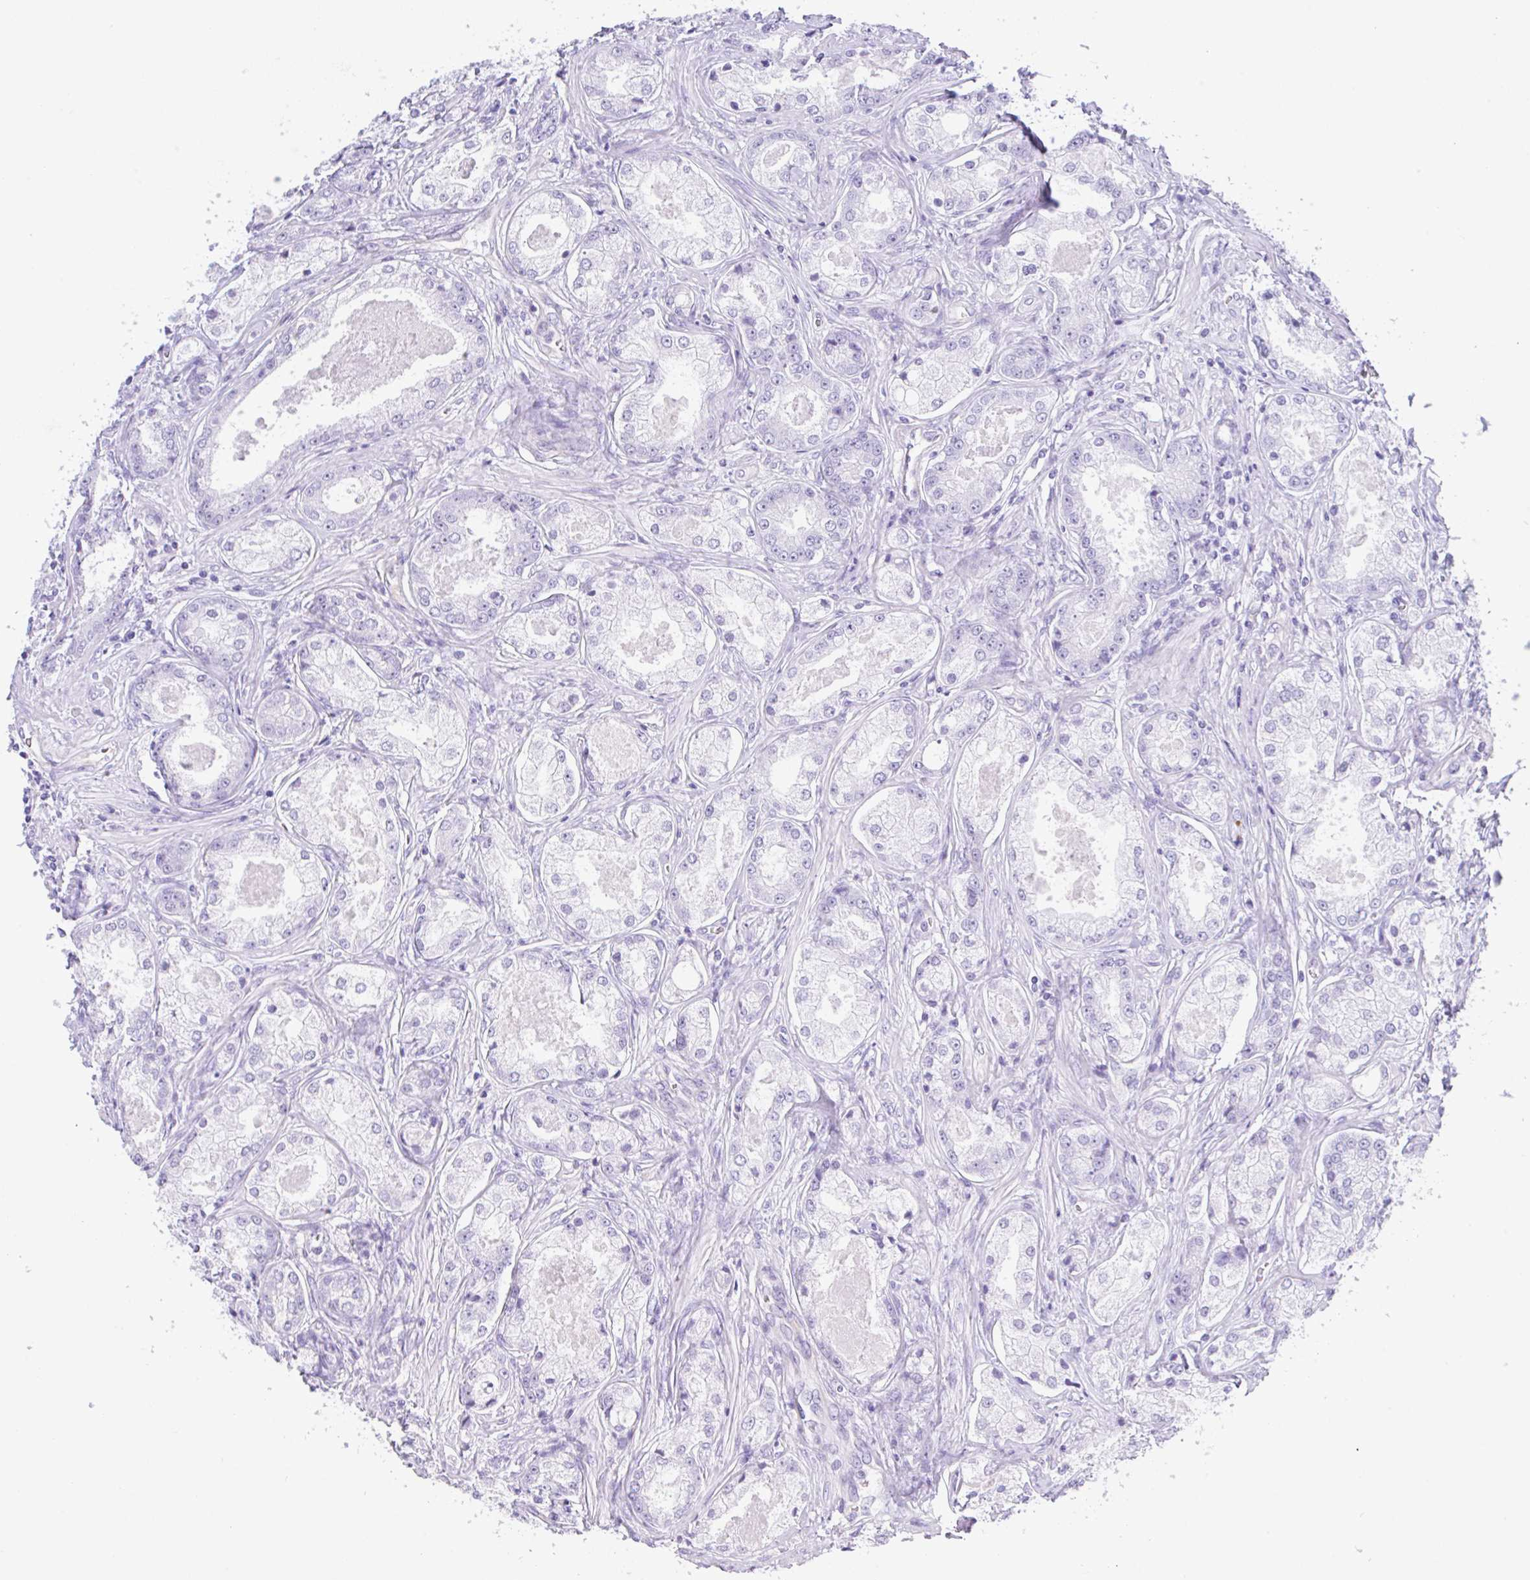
{"staining": {"intensity": "negative", "quantity": "none", "location": "none"}, "tissue": "prostate cancer", "cell_type": "Tumor cells", "image_type": "cancer", "snomed": [{"axis": "morphology", "description": "Adenocarcinoma, Low grade"}, {"axis": "topography", "description": "Prostate"}], "caption": "High power microscopy photomicrograph of an immunohistochemistry photomicrograph of low-grade adenocarcinoma (prostate), revealing no significant staining in tumor cells.", "gene": "NDUFAF8", "patient": {"sex": "male", "age": 68}}